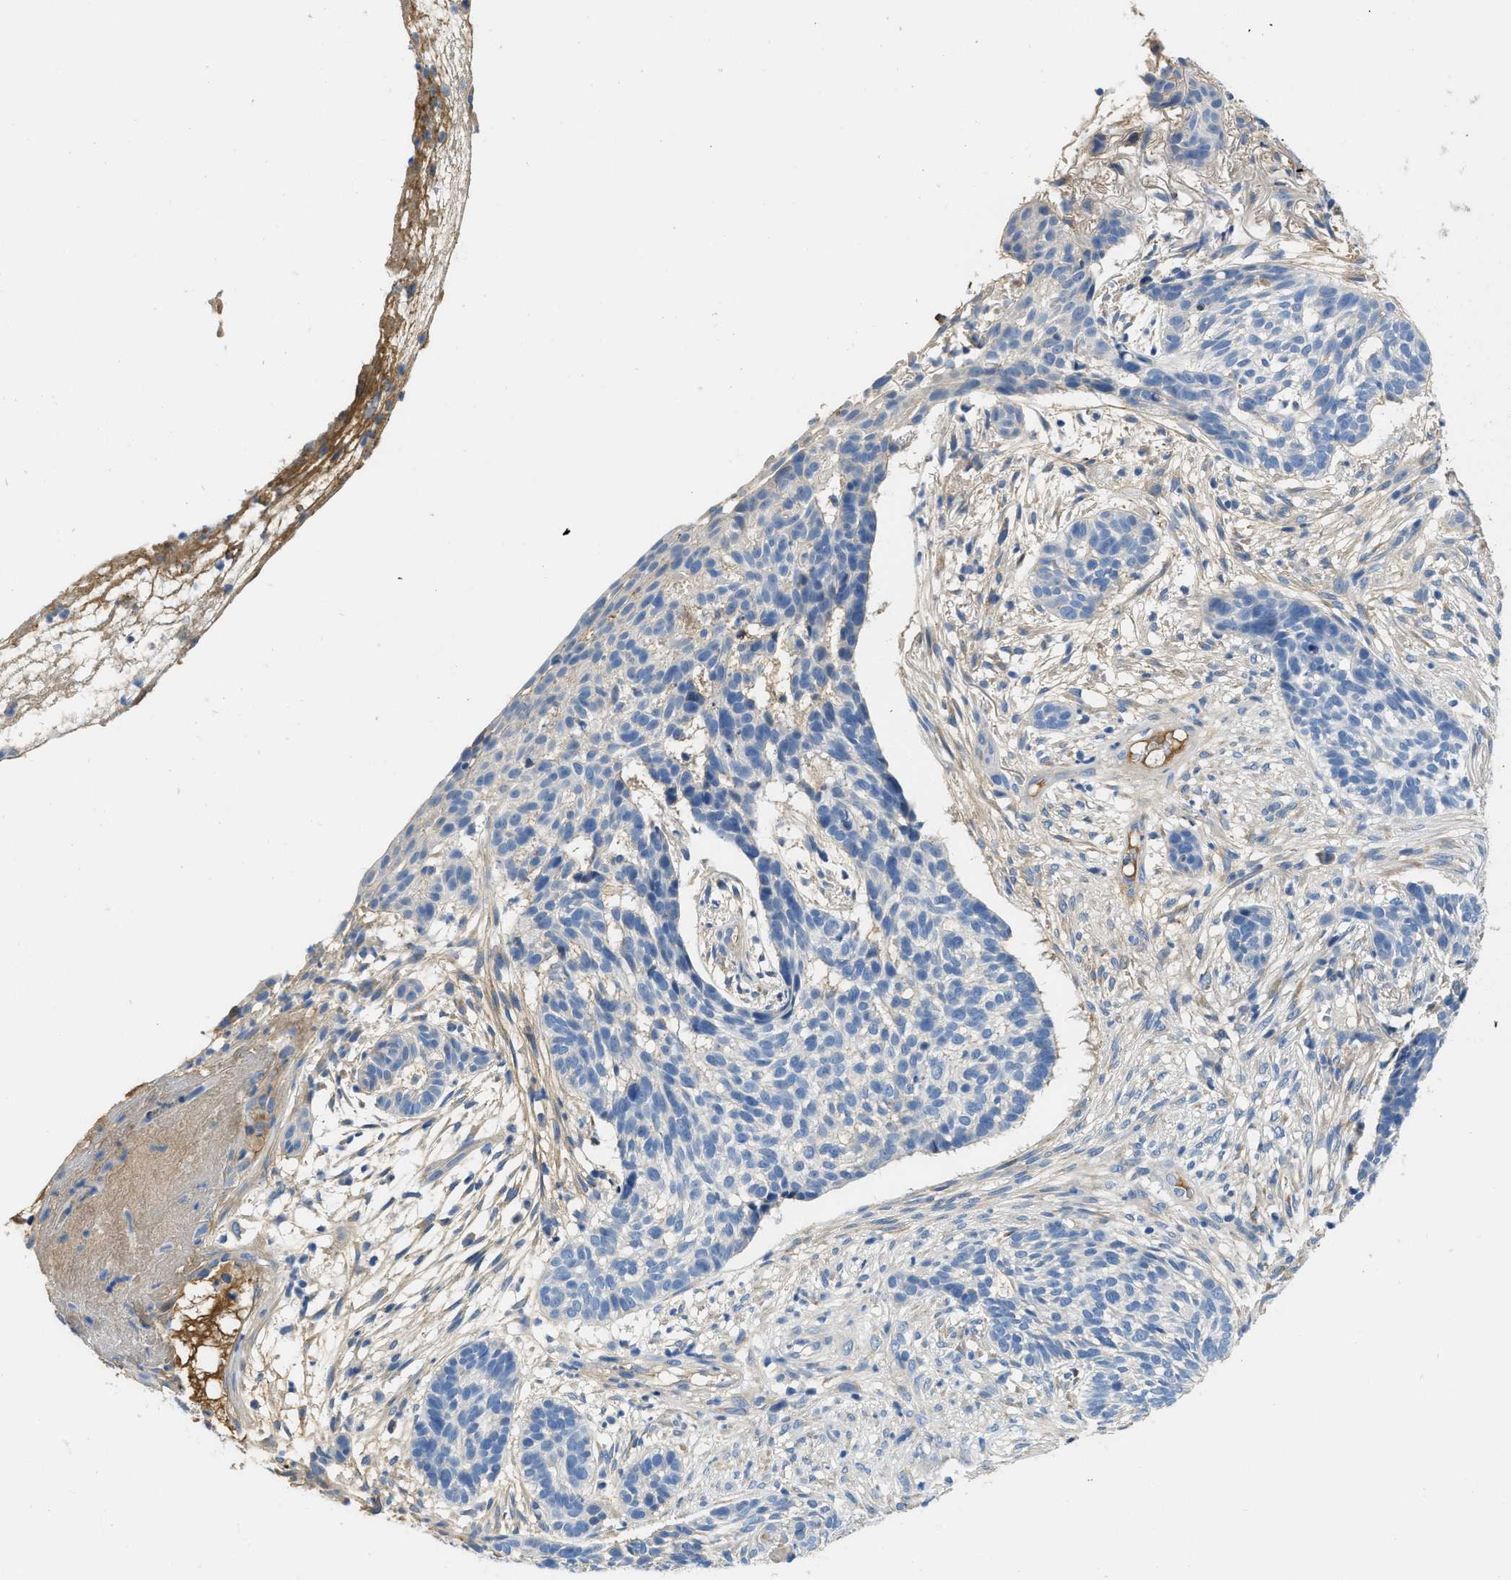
{"staining": {"intensity": "negative", "quantity": "none", "location": "none"}, "tissue": "skin cancer", "cell_type": "Tumor cells", "image_type": "cancer", "snomed": [{"axis": "morphology", "description": "Basal cell carcinoma"}, {"axis": "topography", "description": "Skin"}], "caption": "High magnification brightfield microscopy of skin basal cell carcinoma stained with DAB (3,3'-diaminobenzidine) (brown) and counterstained with hematoxylin (blue): tumor cells show no significant staining.", "gene": "C1S", "patient": {"sex": "male", "age": 85}}